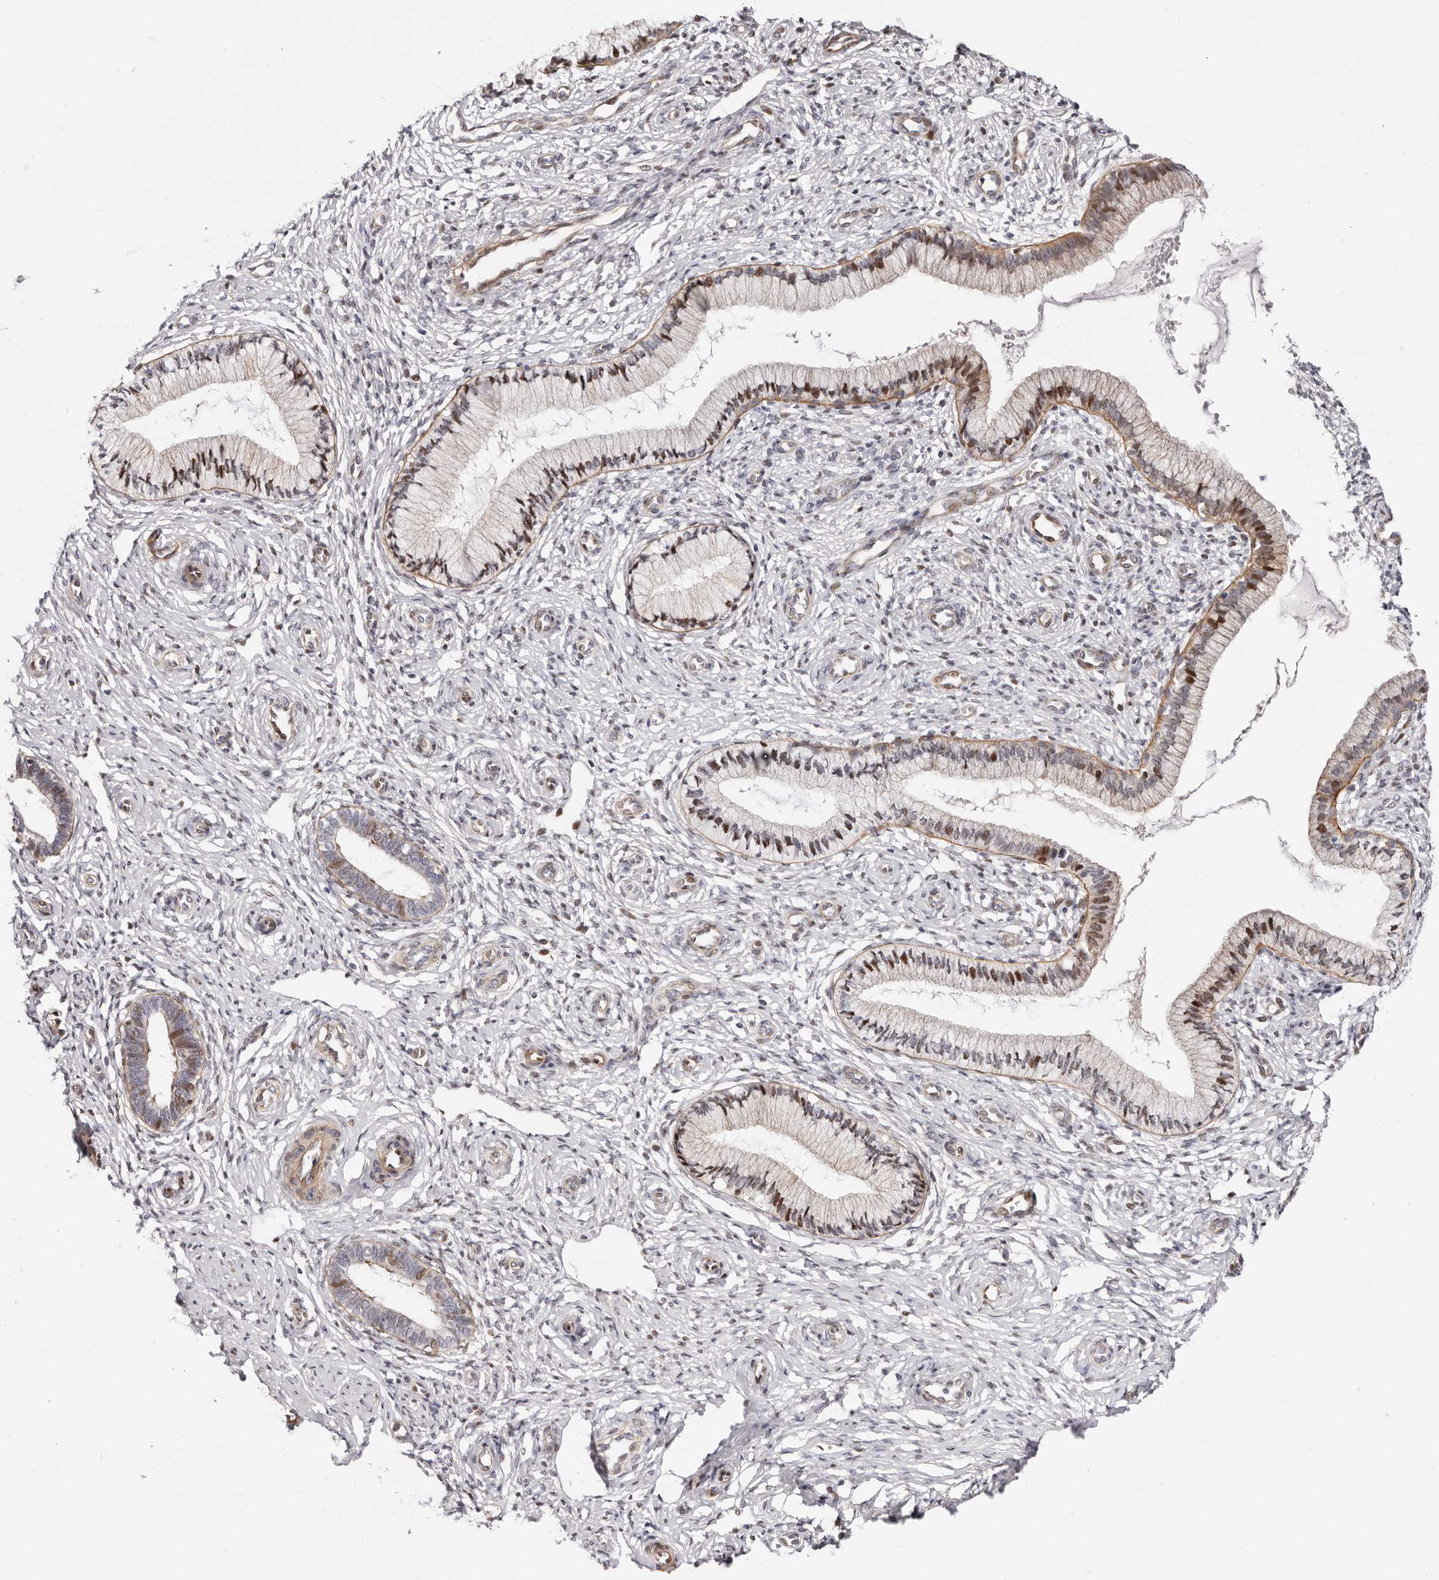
{"staining": {"intensity": "moderate", "quantity": "<25%", "location": "cytoplasmic/membranous,nuclear"}, "tissue": "cervix", "cell_type": "Glandular cells", "image_type": "normal", "snomed": [{"axis": "morphology", "description": "Normal tissue, NOS"}, {"axis": "topography", "description": "Cervix"}], "caption": "A photomicrograph of human cervix stained for a protein reveals moderate cytoplasmic/membranous,nuclear brown staining in glandular cells. (brown staining indicates protein expression, while blue staining denotes nuclei).", "gene": "EPHX3", "patient": {"sex": "female", "age": 27}}